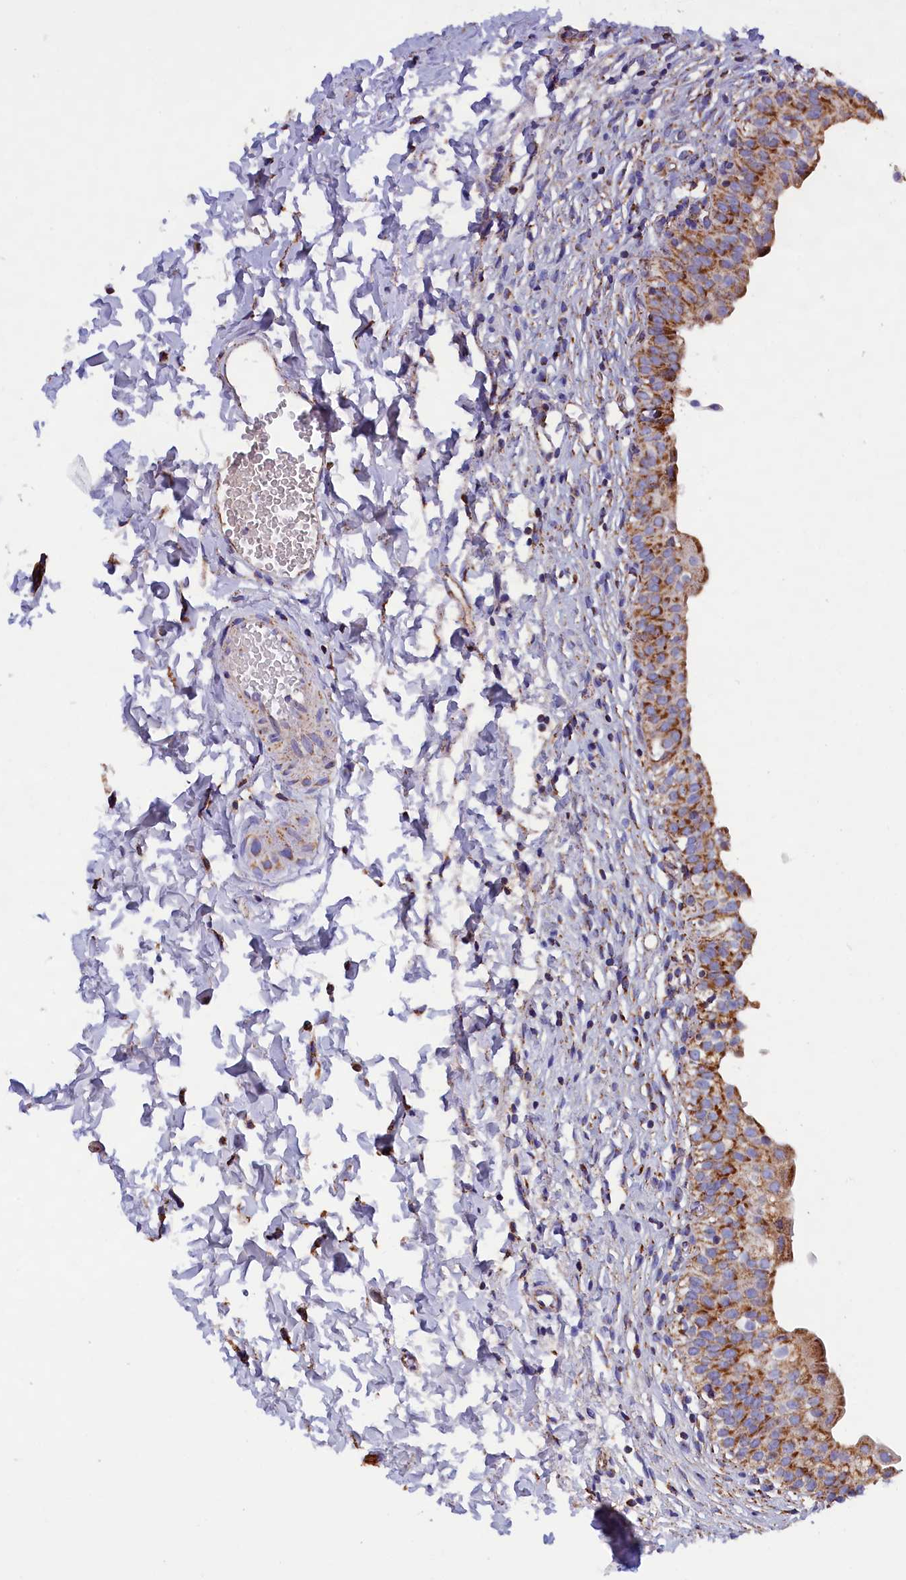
{"staining": {"intensity": "moderate", "quantity": ">75%", "location": "cytoplasmic/membranous"}, "tissue": "urinary bladder", "cell_type": "Urothelial cells", "image_type": "normal", "snomed": [{"axis": "morphology", "description": "Normal tissue, NOS"}, {"axis": "topography", "description": "Urinary bladder"}], "caption": "The histopathology image displays immunohistochemical staining of normal urinary bladder. There is moderate cytoplasmic/membranous staining is appreciated in approximately >75% of urothelial cells.", "gene": "SLC39A3", "patient": {"sex": "male", "age": 55}}